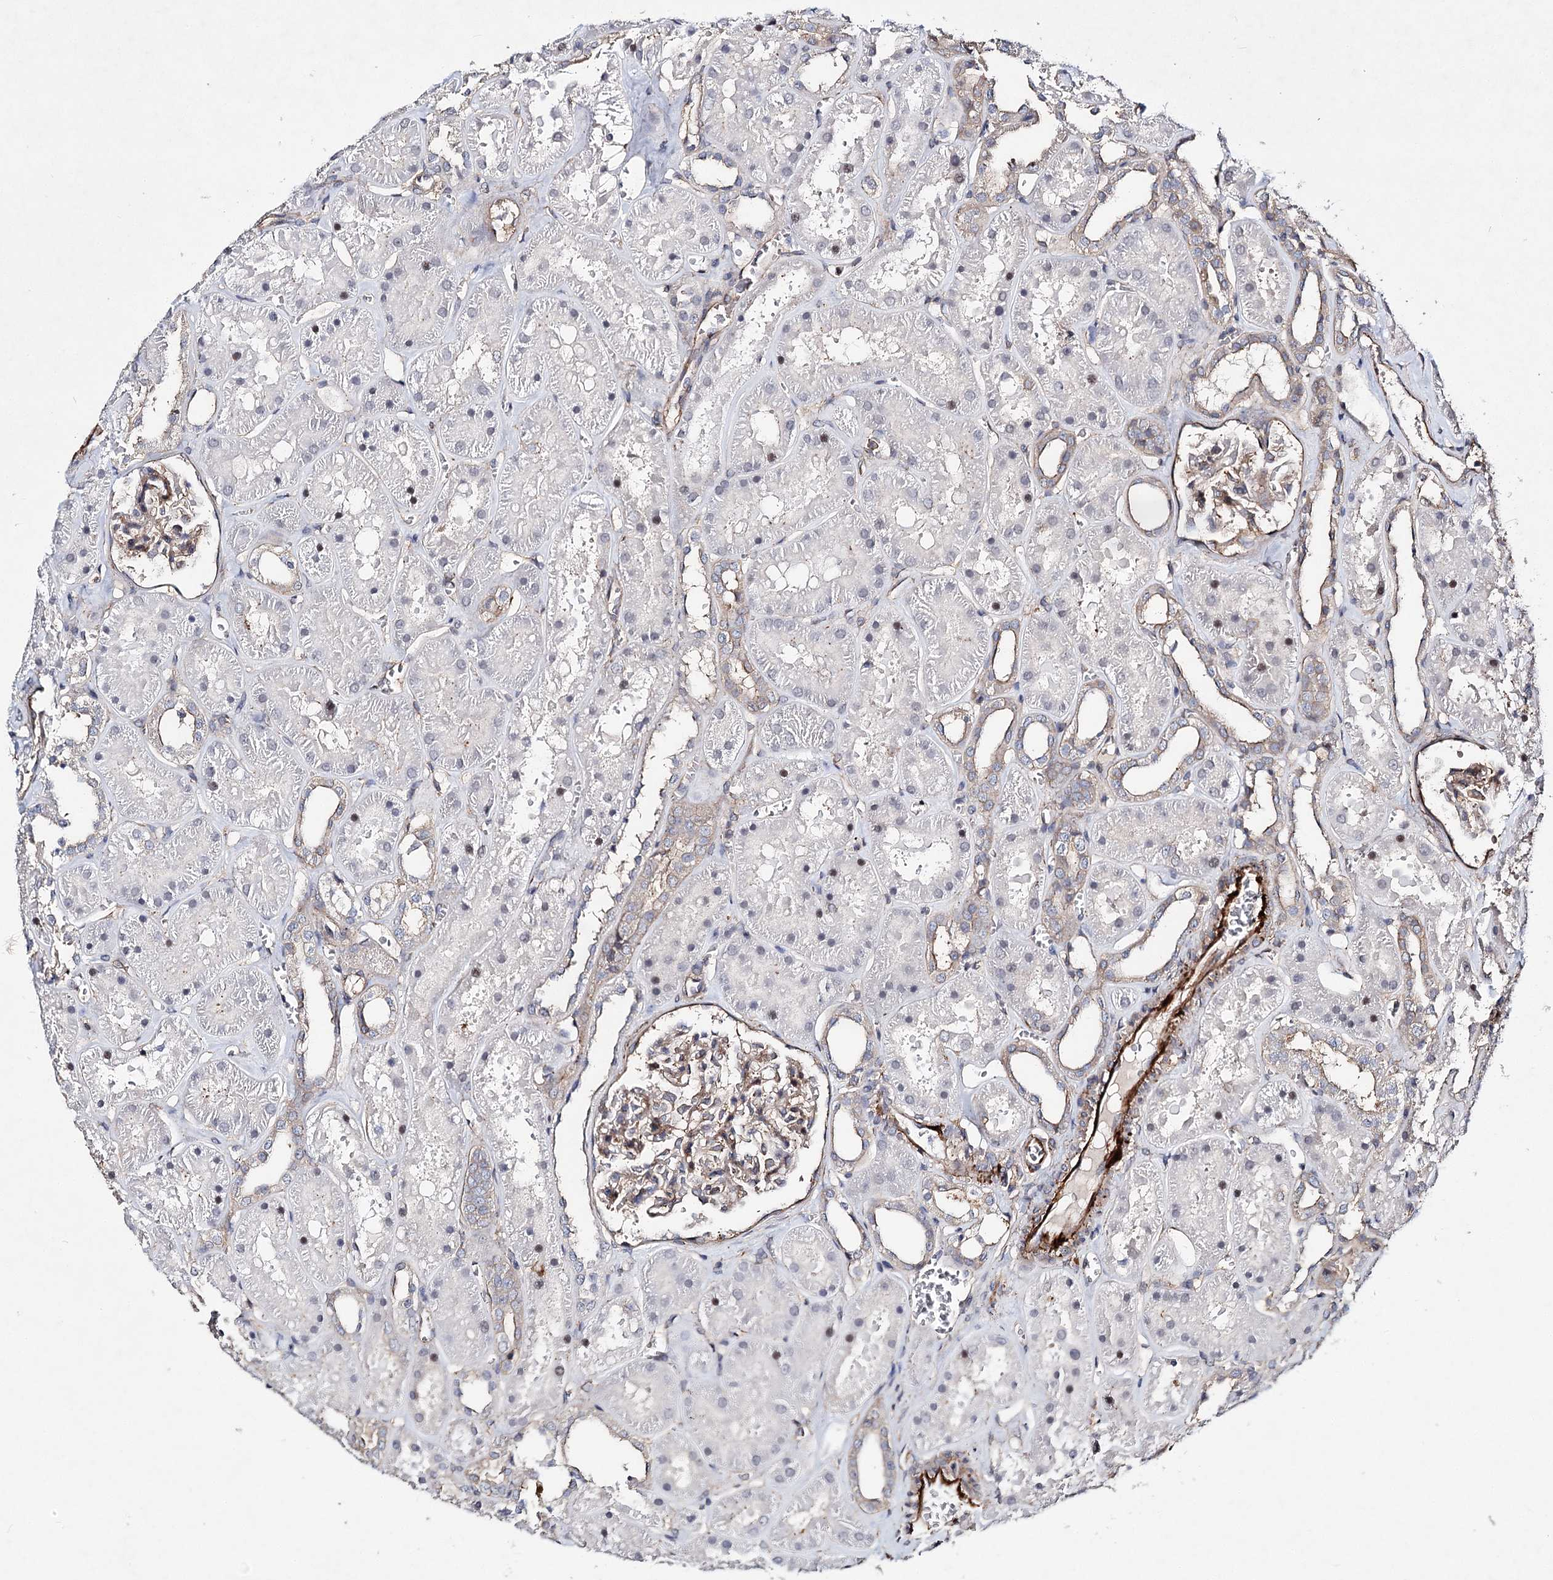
{"staining": {"intensity": "moderate", "quantity": "<25%", "location": "cytoplasmic/membranous"}, "tissue": "kidney", "cell_type": "Cells in glomeruli", "image_type": "normal", "snomed": [{"axis": "morphology", "description": "Normal tissue, NOS"}, {"axis": "topography", "description": "Kidney"}], "caption": "Immunohistochemistry (IHC) staining of unremarkable kidney, which exhibits low levels of moderate cytoplasmic/membranous positivity in approximately <25% of cells in glomeruli indicating moderate cytoplasmic/membranous protein expression. The staining was performed using DAB (brown) for protein detection and nuclei were counterstained in hematoxylin (blue).", "gene": "TMEM218", "patient": {"sex": "female", "age": 41}}